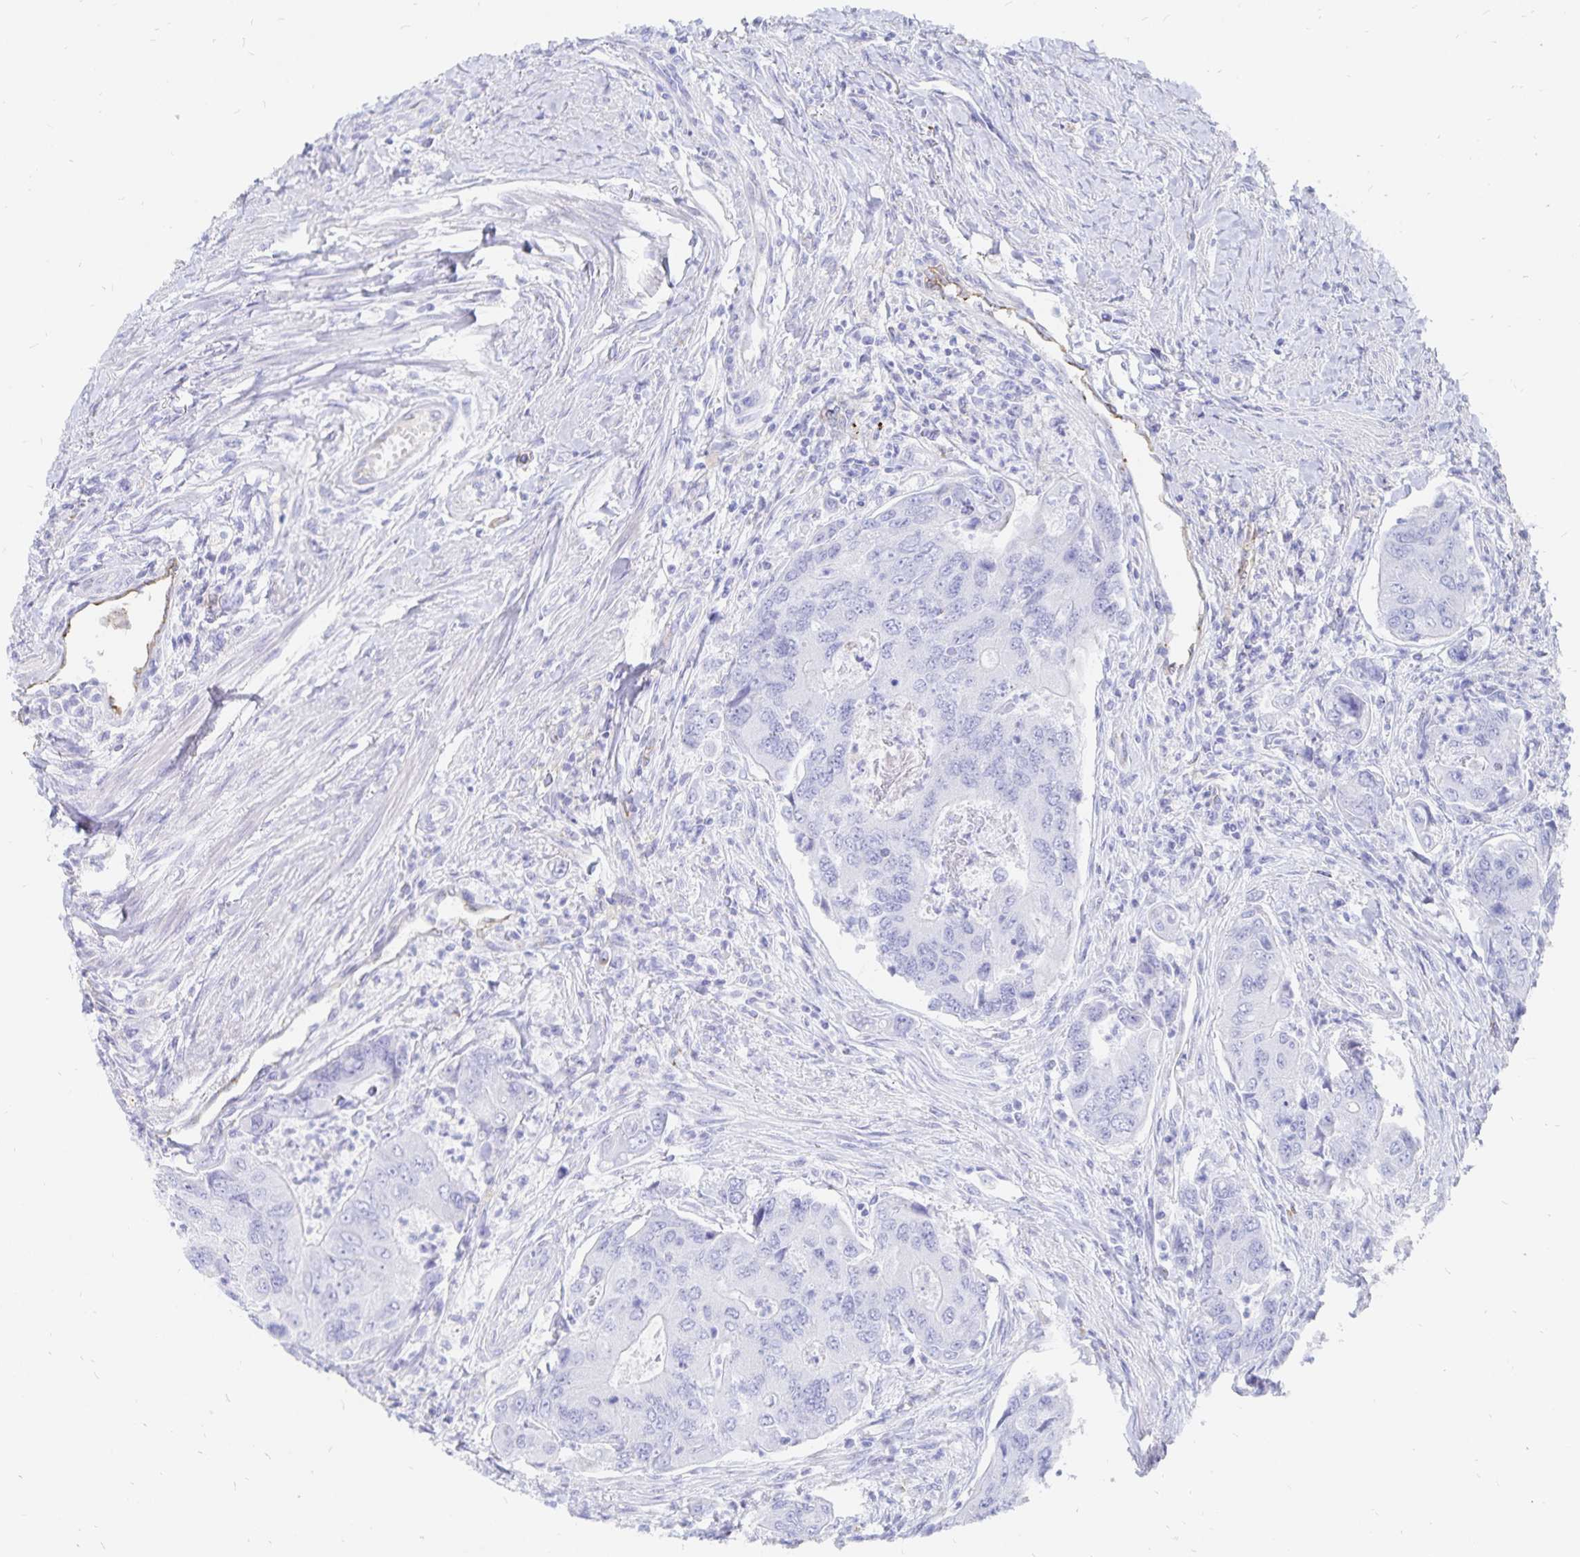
{"staining": {"intensity": "negative", "quantity": "none", "location": "none"}, "tissue": "colorectal cancer", "cell_type": "Tumor cells", "image_type": "cancer", "snomed": [{"axis": "morphology", "description": "Adenocarcinoma, NOS"}, {"axis": "topography", "description": "Colon"}], "caption": "The micrograph reveals no significant positivity in tumor cells of colorectal adenocarcinoma.", "gene": "INSL5", "patient": {"sex": "female", "age": 67}}